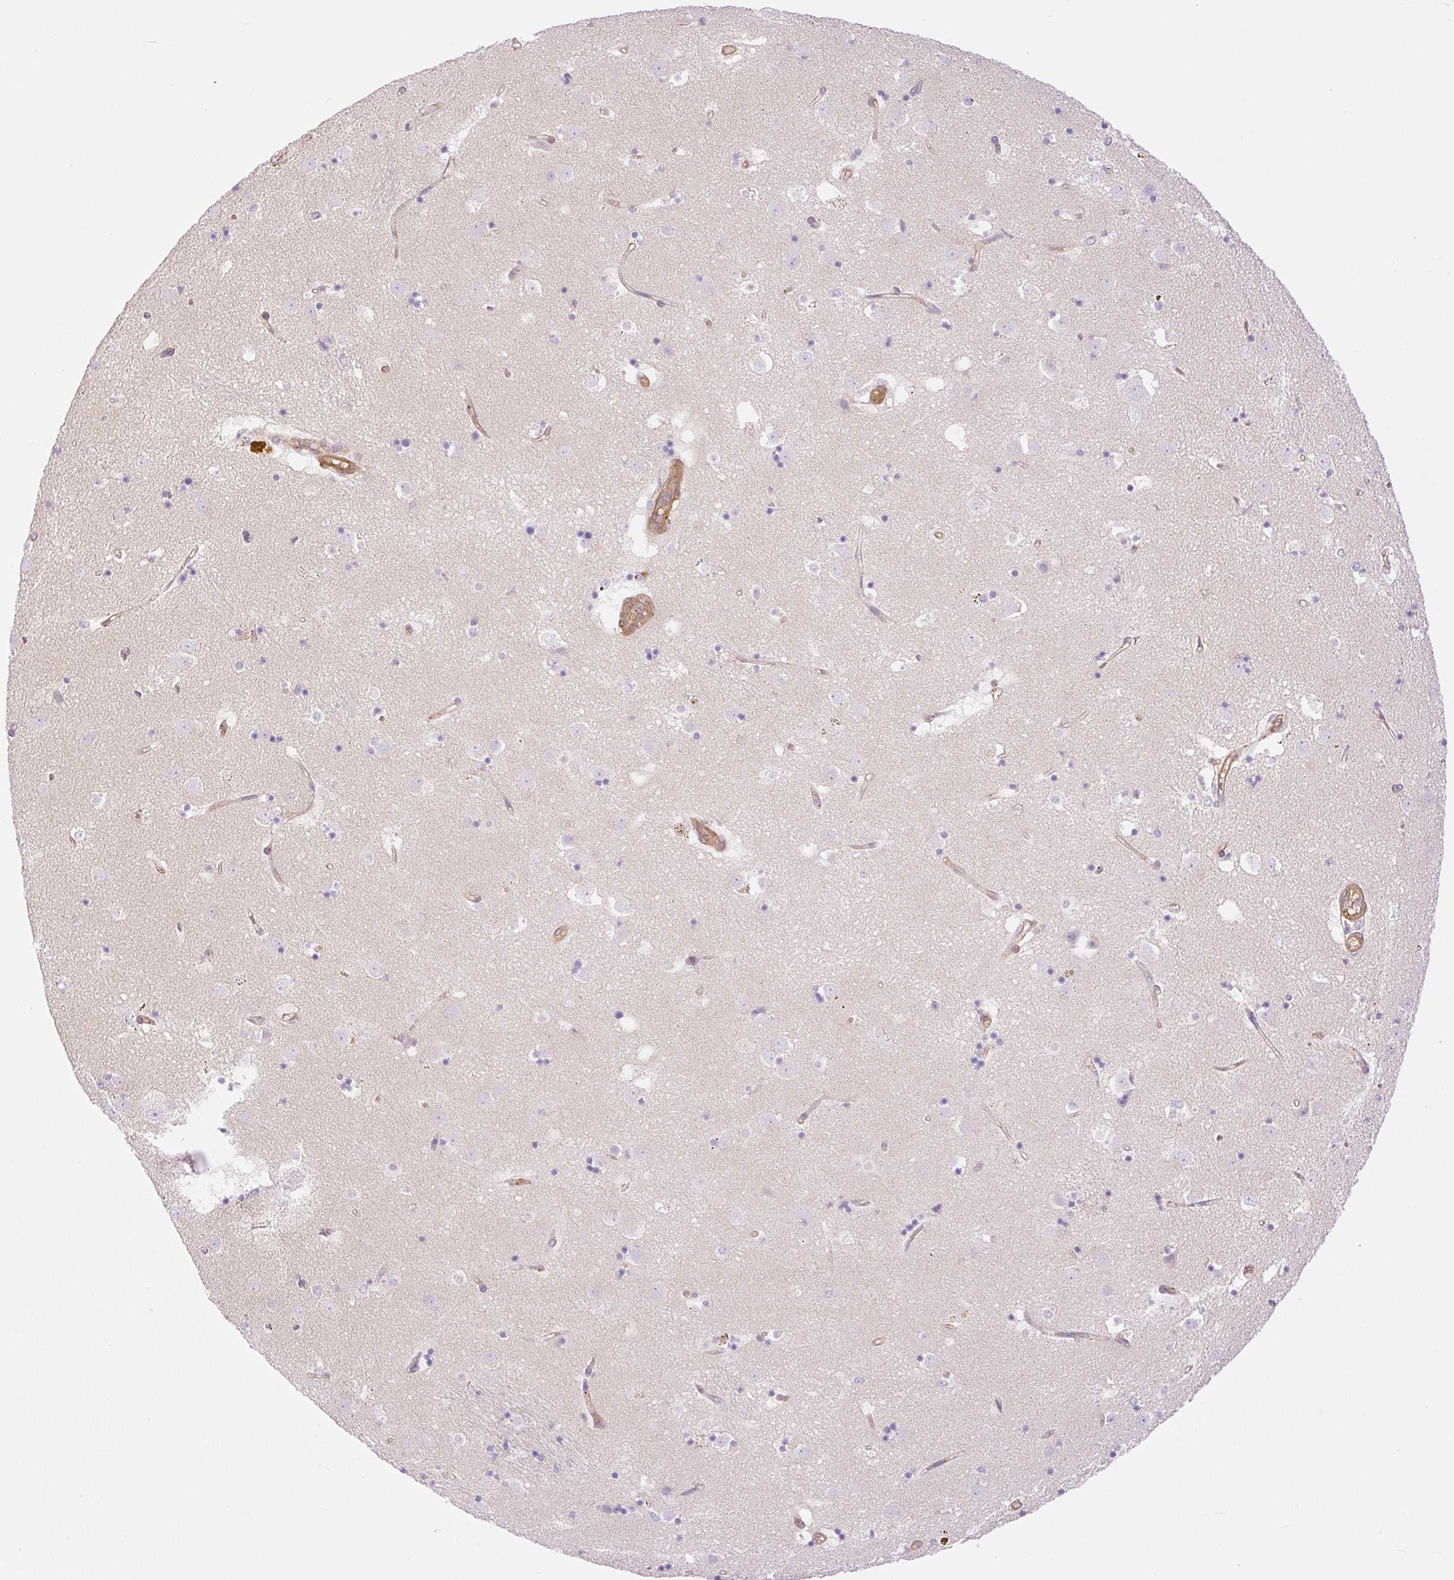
{"staining": {"intensity": "negative", "quantity": "none", "location": "none"}, "tissue": "caudate", "cell_type": "Glial cells", "image_type": "normal", "snomed": [{"axis": "morphology", "description": "Normal tissue, NOS"}, {"axis": "topography", "description": "Lateral ventricle wall"}], "caption": "Glial cells show no significant protein expression in unremarkable caudate.", "gene": "EHD1", "patient": {"sex": "male", "age": 58}}